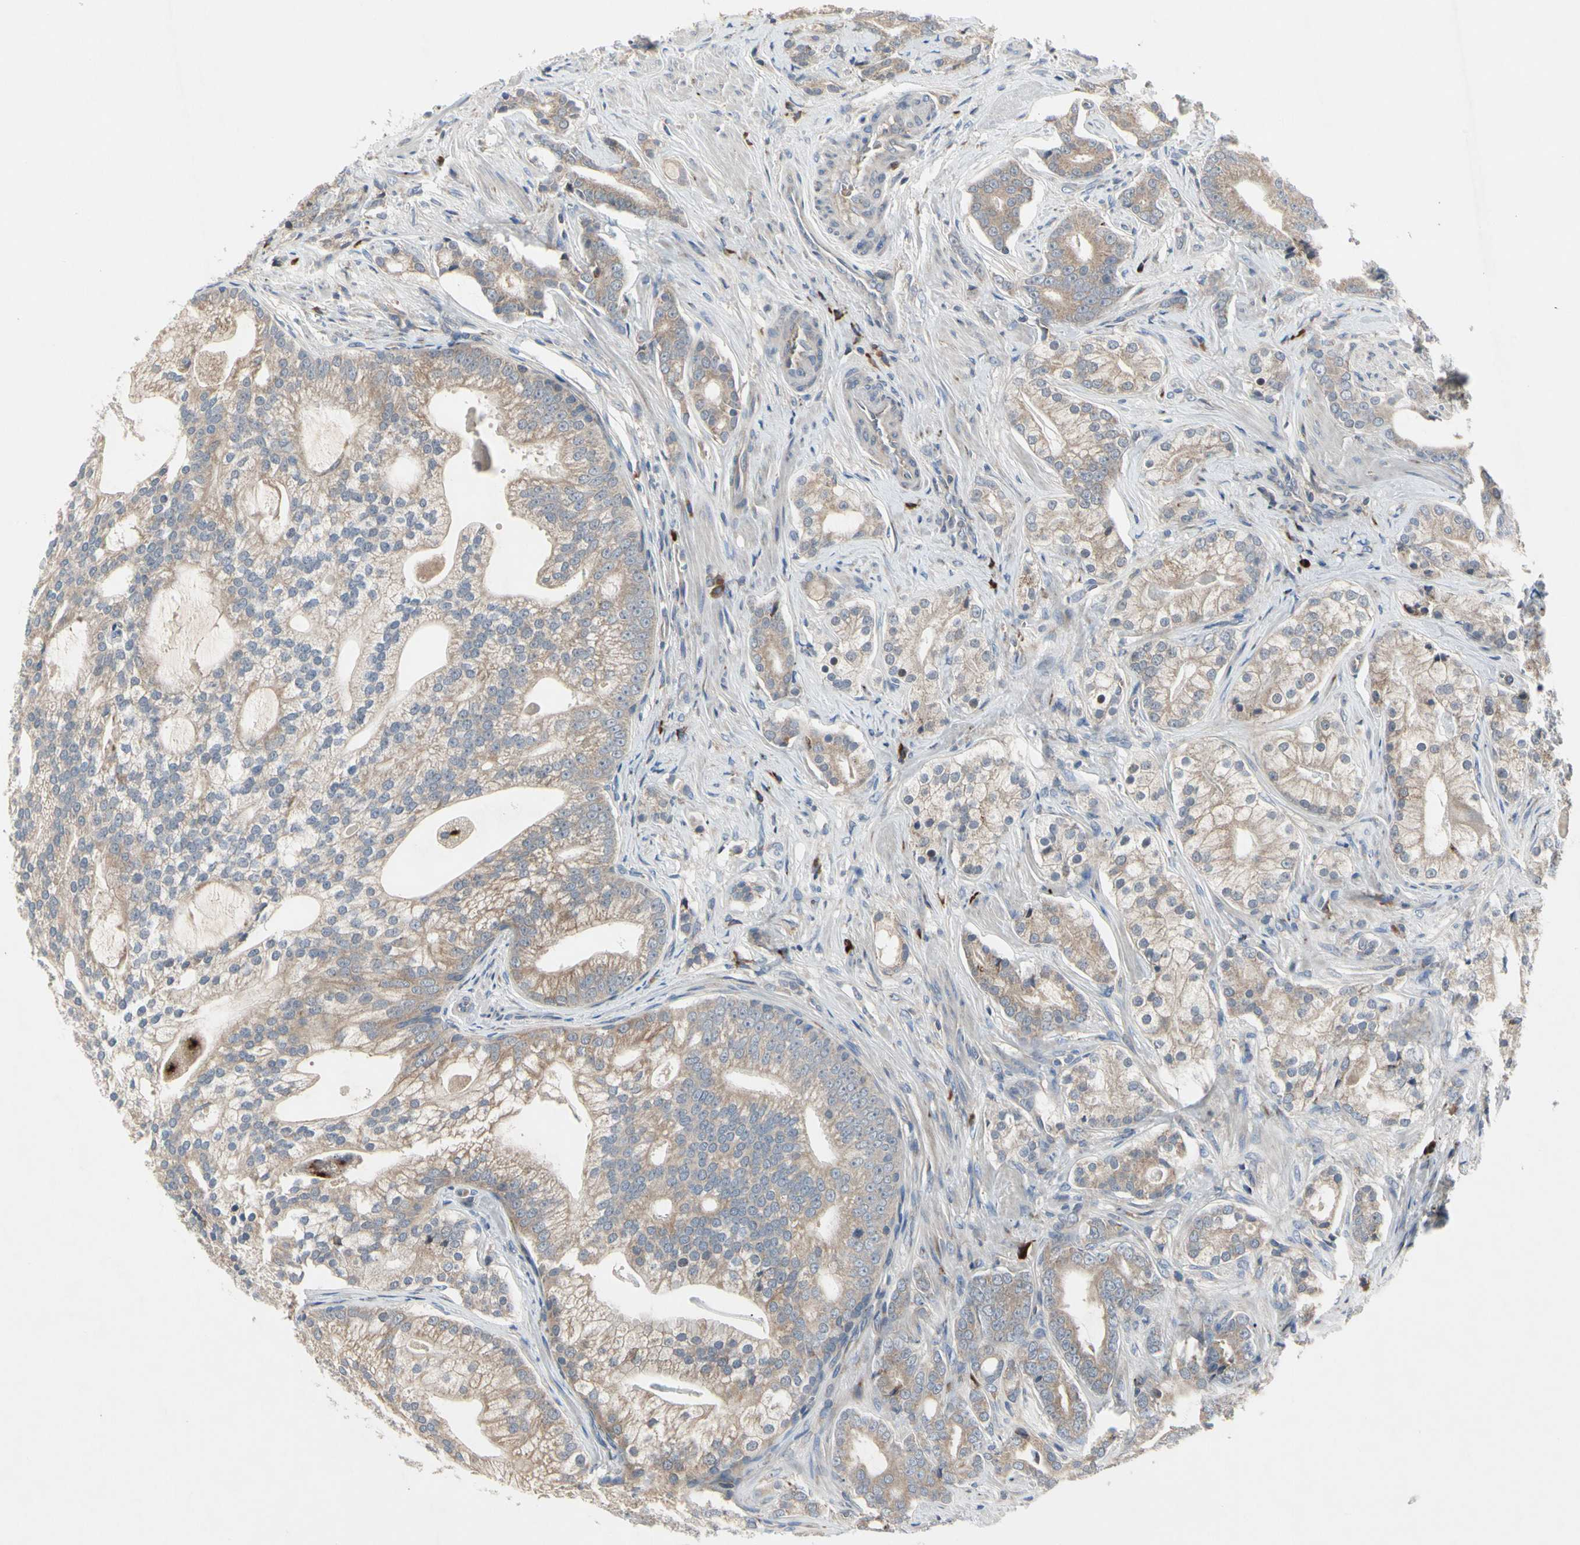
{"staining": {"intensity": "weak", "quantity": ">75%", "location": "cytoplasmic/membranous"}, "tissue": "prostate cancer", "cell_type": "Tumor cells", "image_type": "cancer", "snomed": [{"axis": "morphology", "description": "Adenocarcinoma, Low grade"}, {"axis": "topography", "description": "Prostate"}], "caption": "Weak cytoplasmic/membranous positivity for a protein is seen in approximately >75% of tumor cells of low-grade adenocarcinoma (prostate) using immunohistochemistry (IHC).", "gene": "MMEL1", "patient": {"sex": "male", "age": 58}}